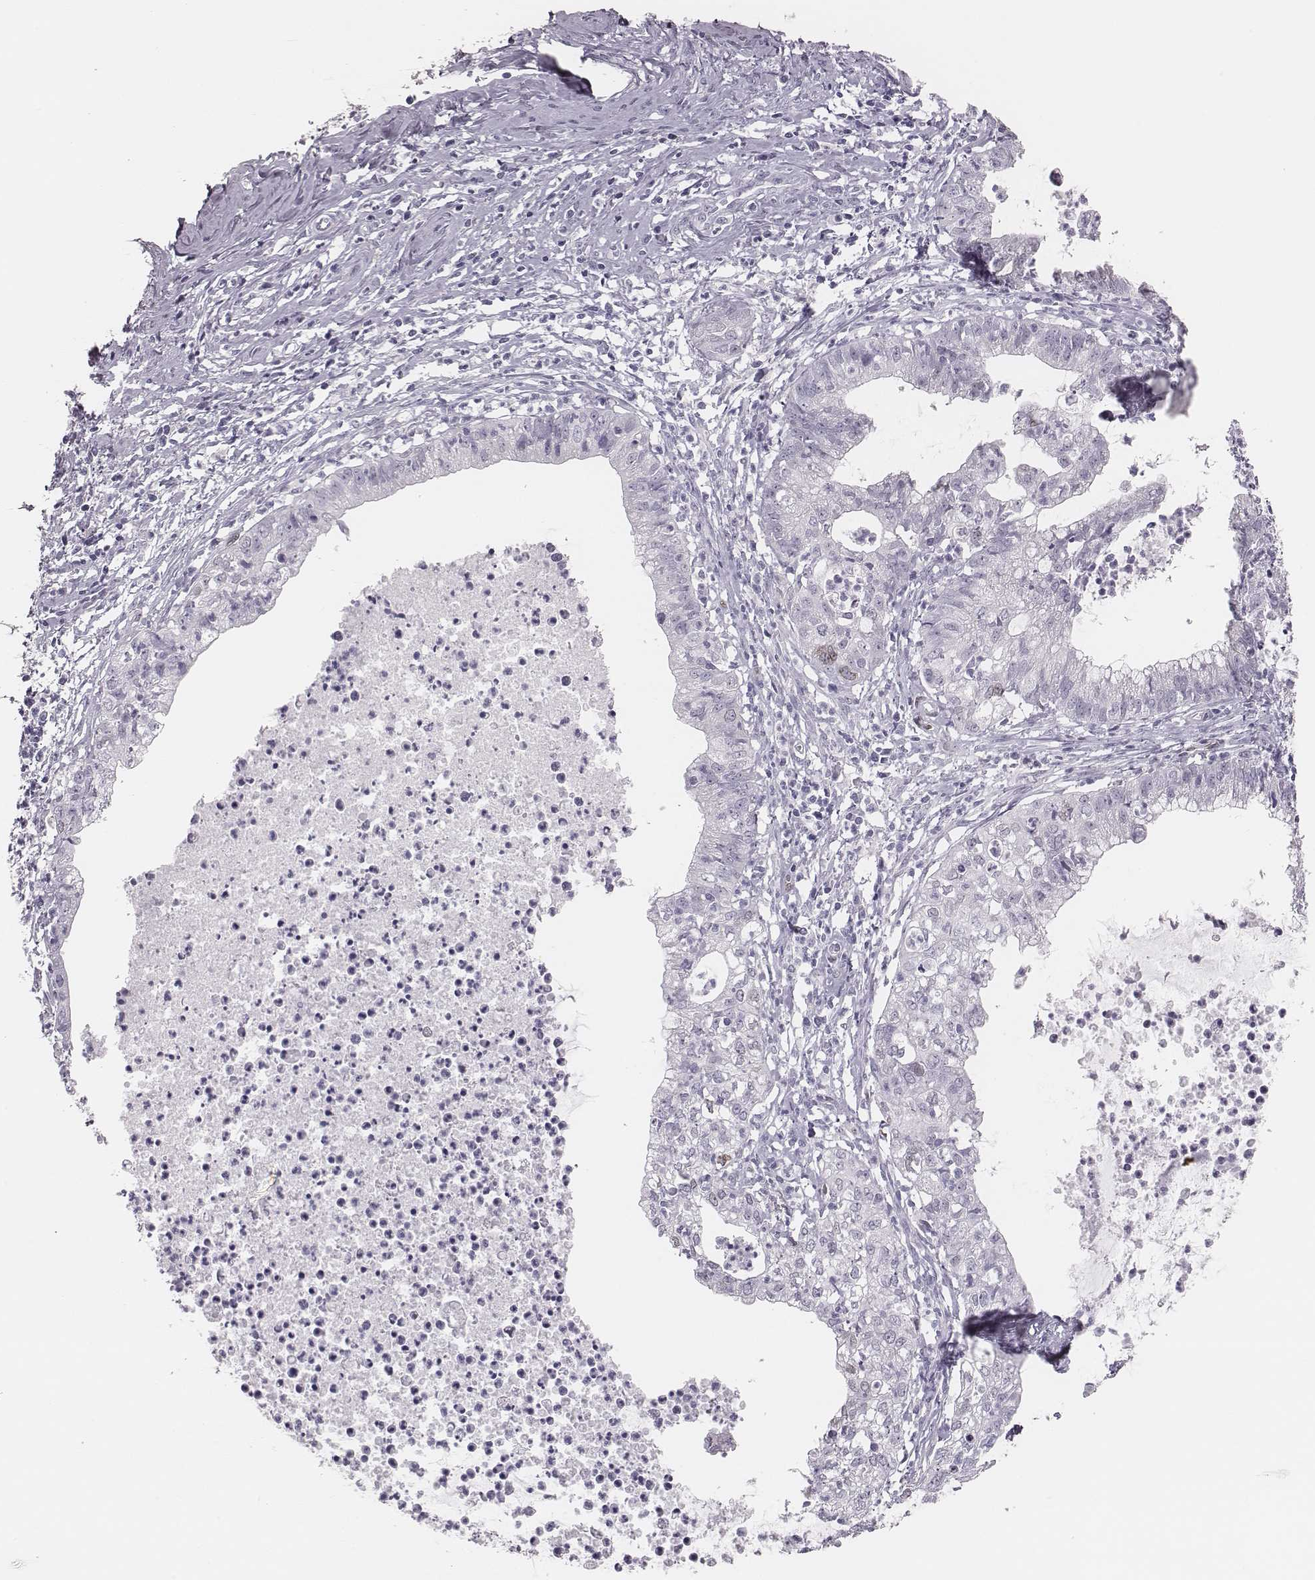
{"staining": {"intensity": "negative", "quantity": "none", "location": "none"}, "tissue": "cervical cancer", "cell_type": "Tumor cells", "image_type": "cancer", "snomed": [{"axis": "morphology", "description": "Normal tissue, NOS"}, {"axis": "morphology", "description": "Adenocarcinoma, NOS"}, {"axis": "topography", "description": "Cervix"}], "caption": "Immunohistochemistry histopathology image of neoplastic tissue: adenocarcinoma (cervical) stained with DAB (3,3'-diaminobenzidine) exhibits no significant protein staining in tumor cells.", "gene": "ADGRF4", "patient": {"sex": "female", "age": 38}}